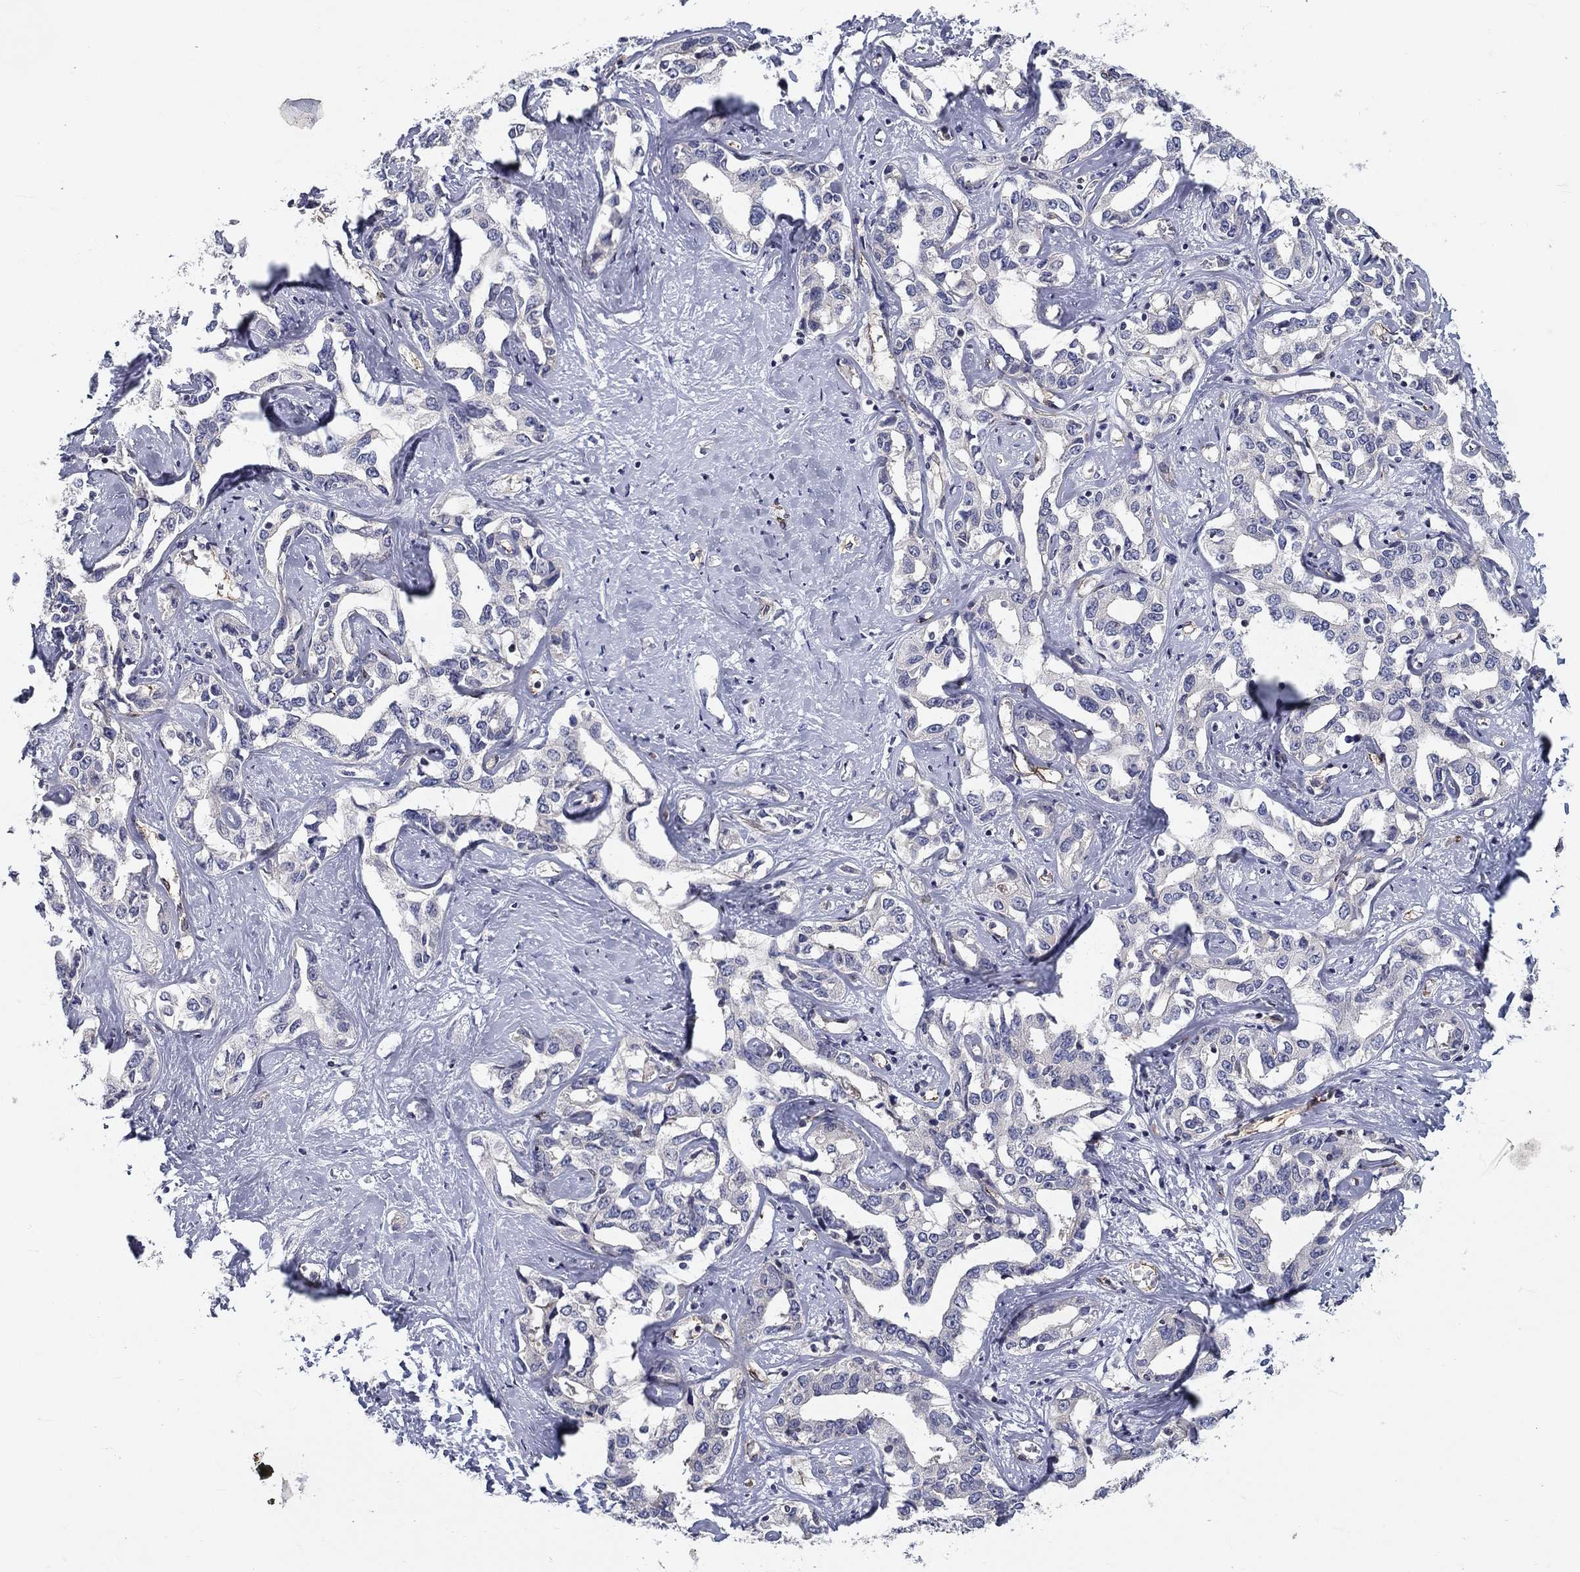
{"staining": {"intensity": "negative", "quantity": "none", "location": "none"}, "tissue": "liver cancer", "cell_type": "Tumor cells", "image_type": "cancer", "snomed": [{"axis": "morphology", "description": "Cholangiocarcinoma"}, {"axis": "topography", "description": "Liver"}], "caption": "High power microscopy micrograph of an immunohistochemistry (IHC) image of cholangiocarcinoma (liver), revealing no significant positivity in tumor cells.", "gene": "SYNC", "patient": {"sex": "male", "age": 59}}